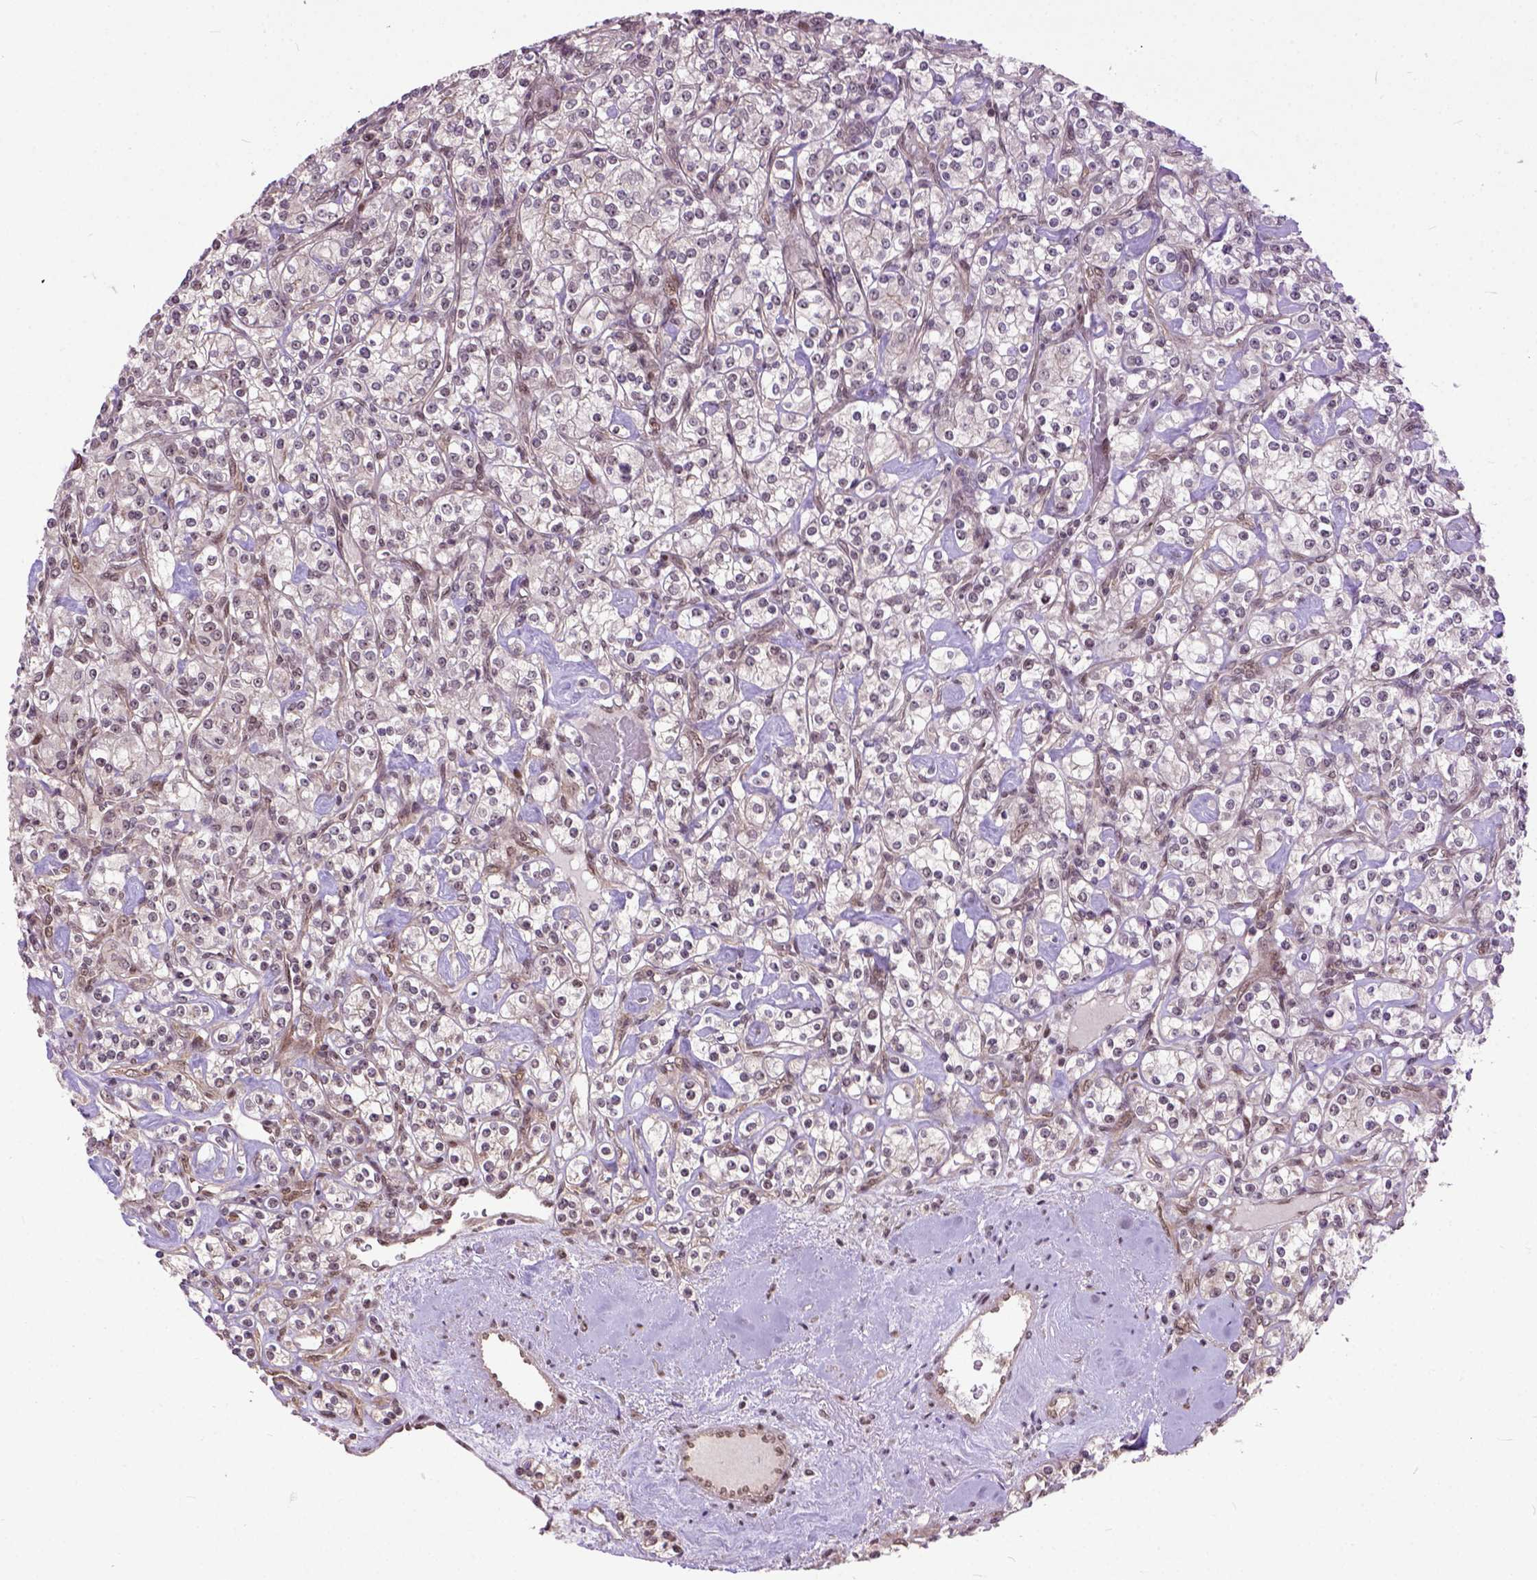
{"staining": {"intensity": "weak", "quantity": "<25%", "location": "nuclear"}, "tissue": "renal cancer", "cell_type": "Tumor cells", "image_type": "cancer", "snomed": [{"axis": "morphology", "description": "Adenocarcinoma, NOS"}, {"axis": "topography", "description": "Kidney"}], "caption": "Protein analysis of renal cancer (adenocarcinoma) displays no significant staining in tumor cells.", "gene": "ZNF630", "patient": {"sex": "male", "age": 77}}